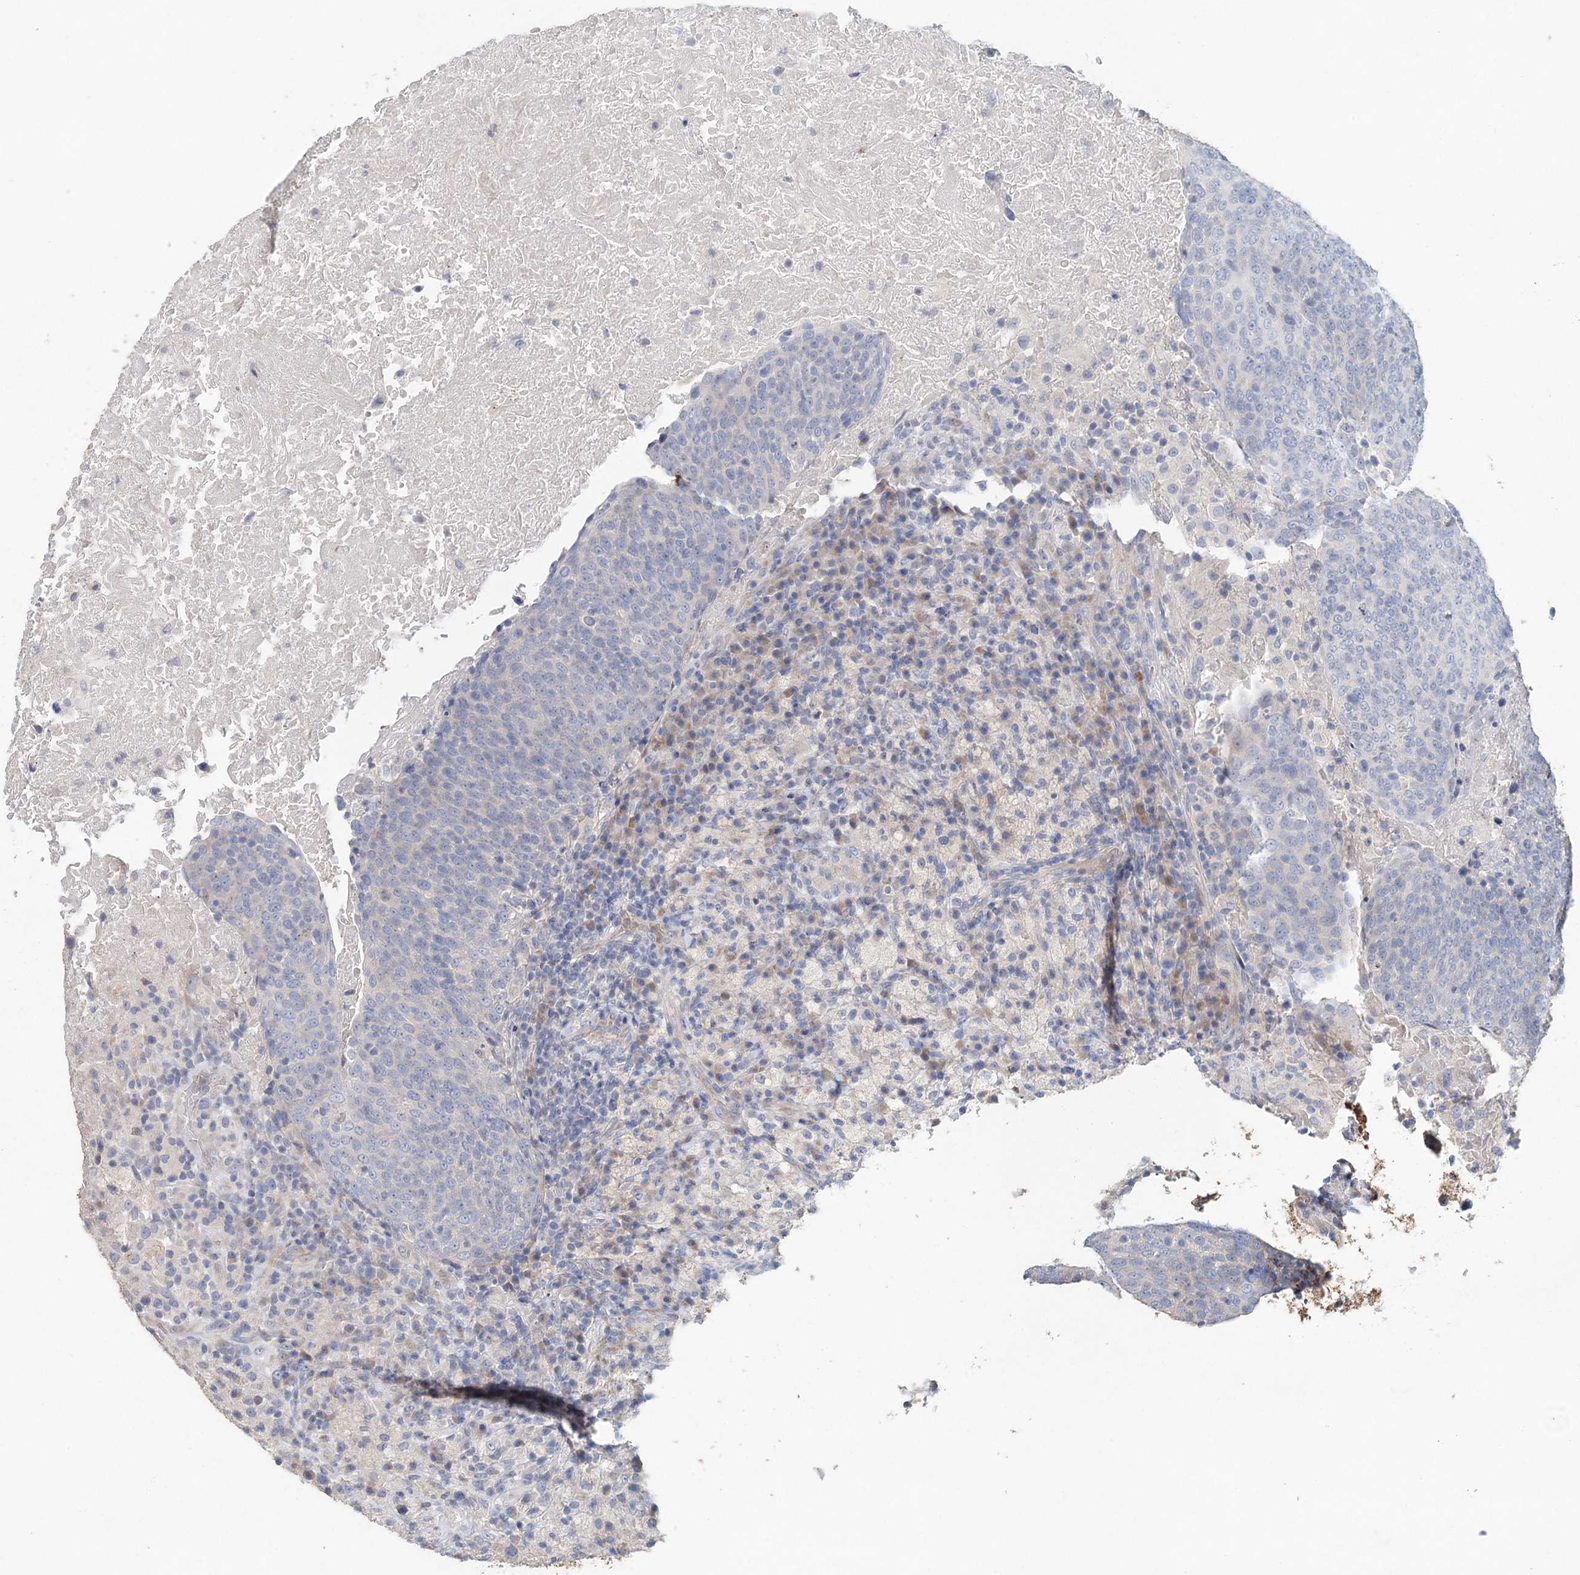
{"staining": {"intensity": "negative", "quantity": "none", "location": "none"}, "tissue": "head and neck cancer", "cell_type": "Tumor cells", "image_type": "cancer", "snomed": [{"axis": "morphology", "description": "Squamous cell carcinoma, NOS"}, {"axis": "morphology", "description": "Squamous cell carcinoma, metastatic, NOS"}, {"axis": "topography", "description": "Lymph node"}, {"axis": "topography", "description": "Head-Neck"}], "caption": "High magnification brightfield microscopy of head and neck cancer stained with DAB (brown) and counterstained with hematoxylin (blue): tumor cells show no significant positivity. (DAB (3,3'-diaminobenzidine) IHC with hematoxylin counter stain).", "gene": "MYL6B", "patient": {"sex": "male", "age": 62}}